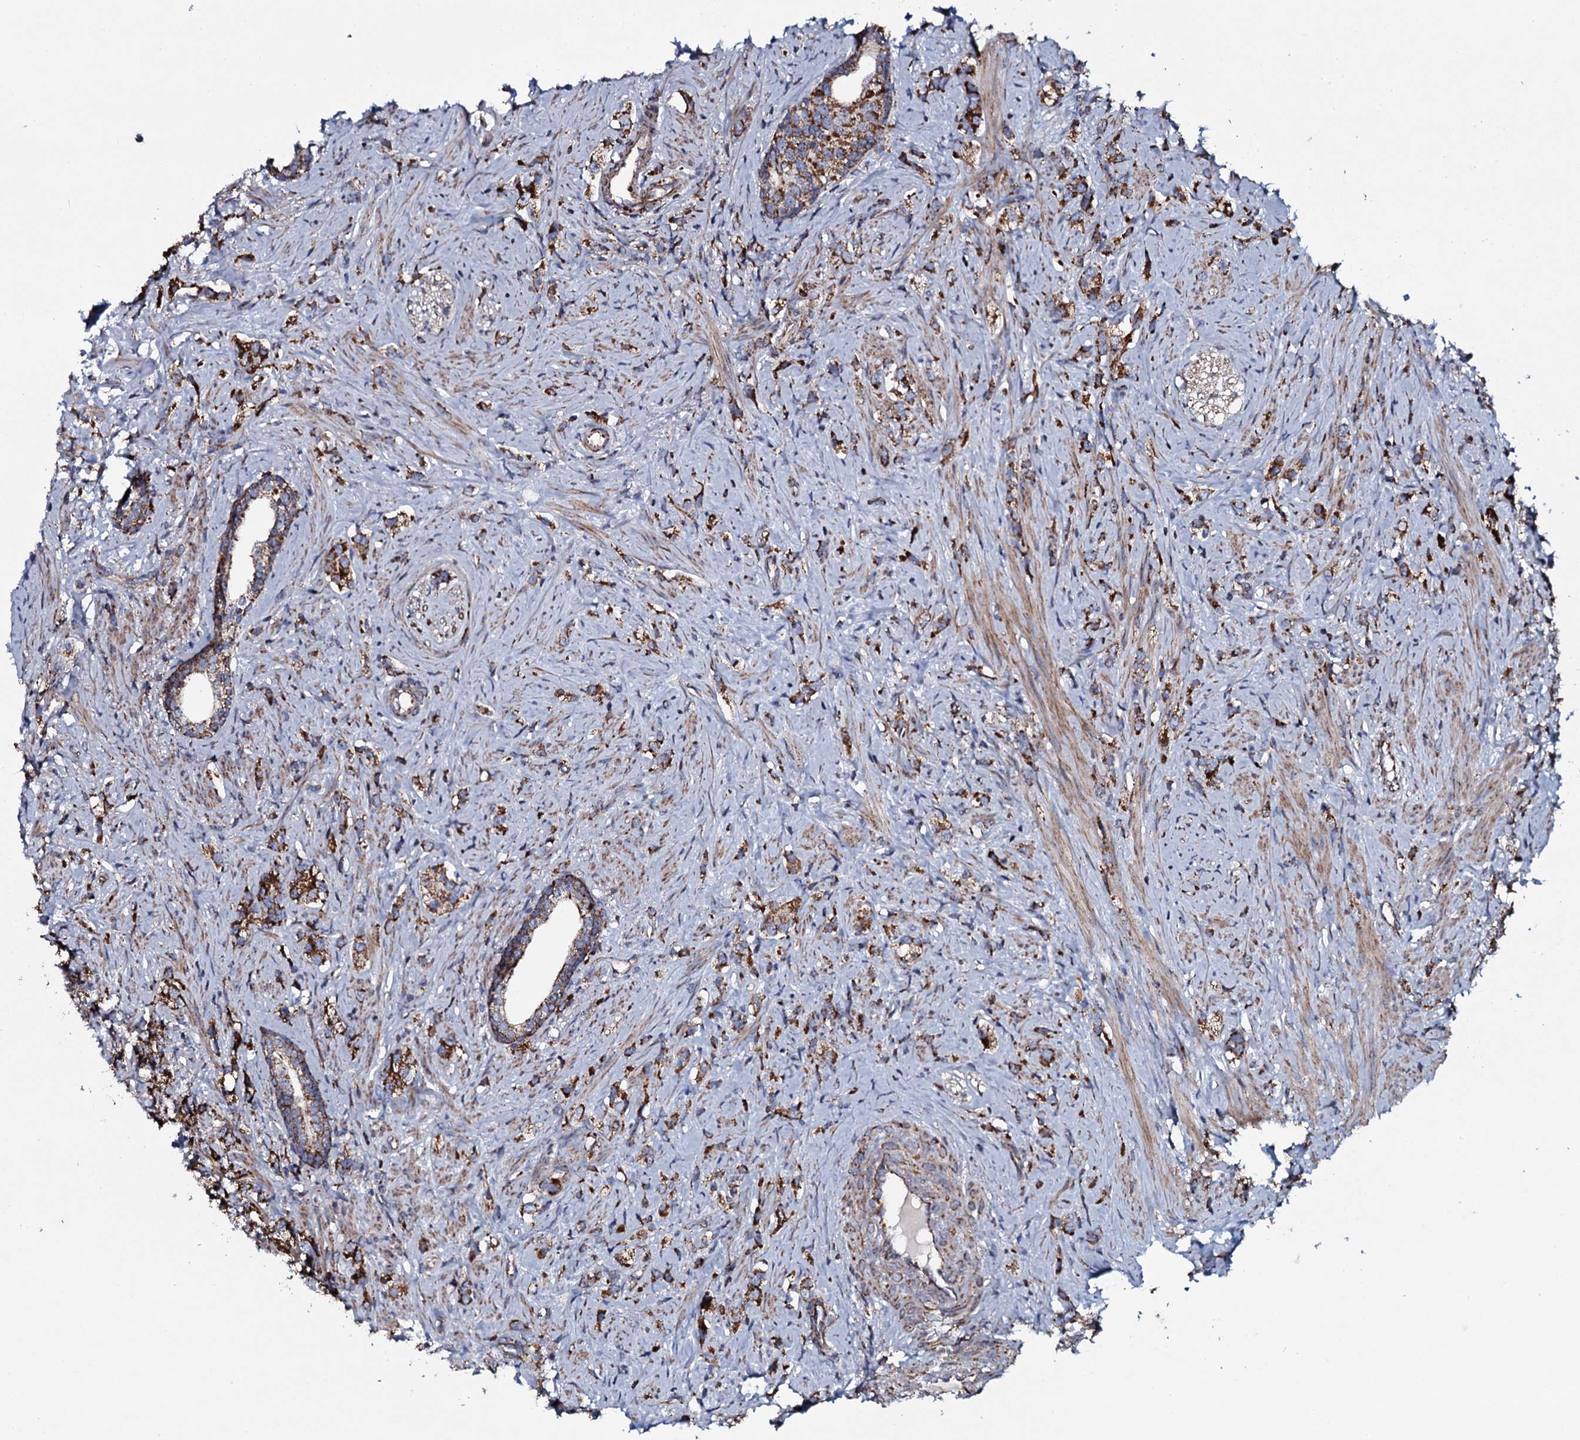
{"staining": {"intensity": "strong", "quantity": ">75%", "location": "cytoplasmic/membranous"}, "tissue": "prostate cancer", "cell_type": "Tumor cells", "image_type": "cancer", "snomed": [{"axis": "morphology", "description": "Adenocarcinoma, High grade"}, {"axis": "topography", "description": "Prostate"}], "caption": "The image exhibits staining of prostate cancer, revealing strong cytoplasmic/membranous protein expression (brown color) within tumor cells. The staining was performed using DAB (3,3'-diaminobenzidine), with brown indicating positive protein expression. Nuclei are stained blue with hematoxylin.", "gene": "EVC2", "patient": {"sex": "male", "age": 63}}